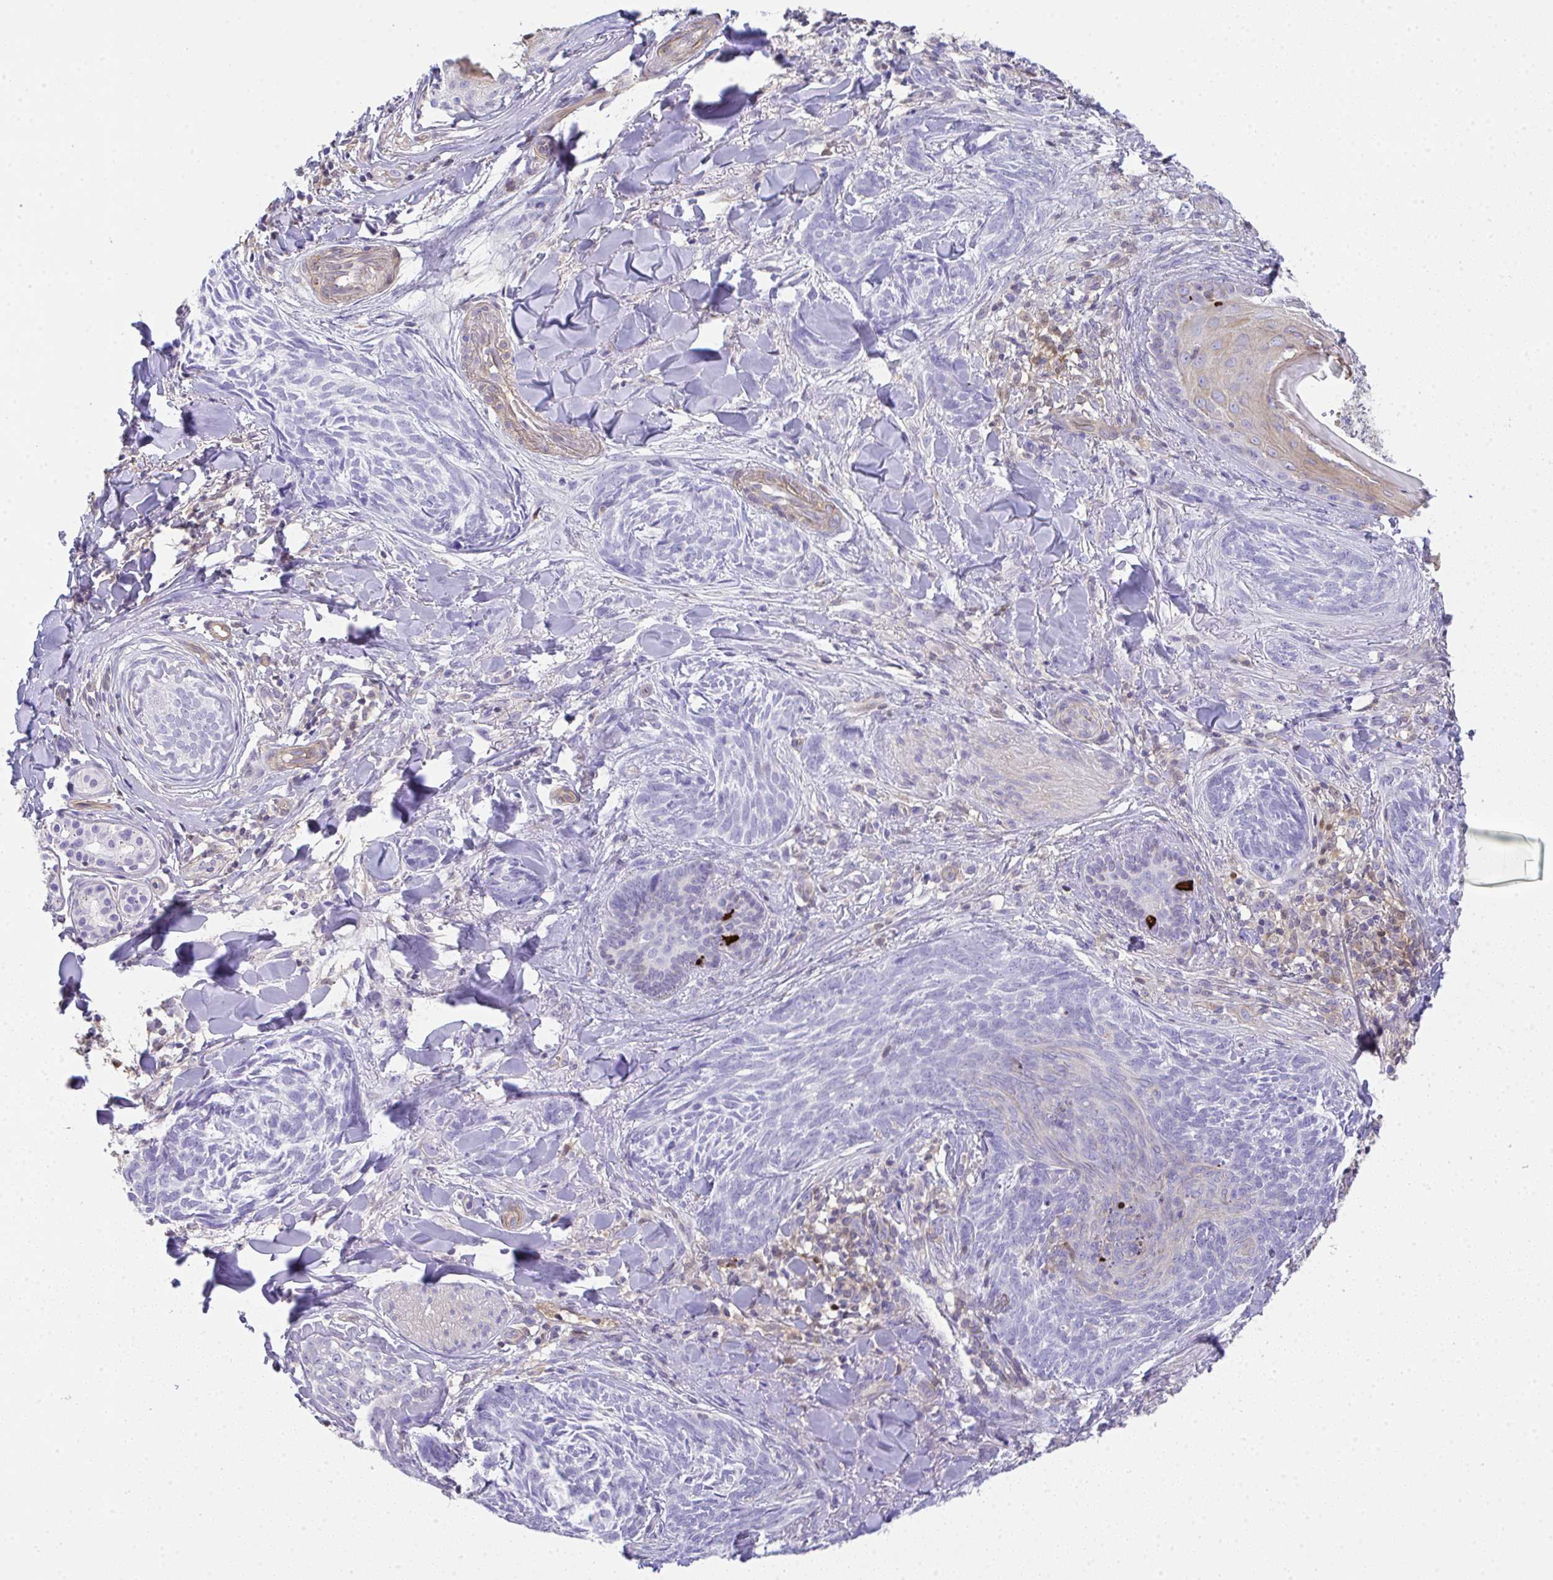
{"staining": {"intensity": "negative", "quantity": "none", "location": "none"}, "tissue": "skin cancer", "cell_type": "Tumor cells", "image_type": "cancer", "snomed": [{"axis": "morphology", "description": "Basal cell carcinoma"}, {"axis": "topography", "description": "Skin"}], "caption": "Immunohistochemistry micrograph of neoplastic tissue: human skin cancer (basal cell carcinoma) stained with DAB exhibits no significant protein staining in tumor cells. The staining is performed using DAB (3,3'-diaminobenzidine) brown chromogen with nuclei counter-stained in using hematoxylin.", "gene": "TNFAIP8", "patient": {"sex": "female", "age": 93}}